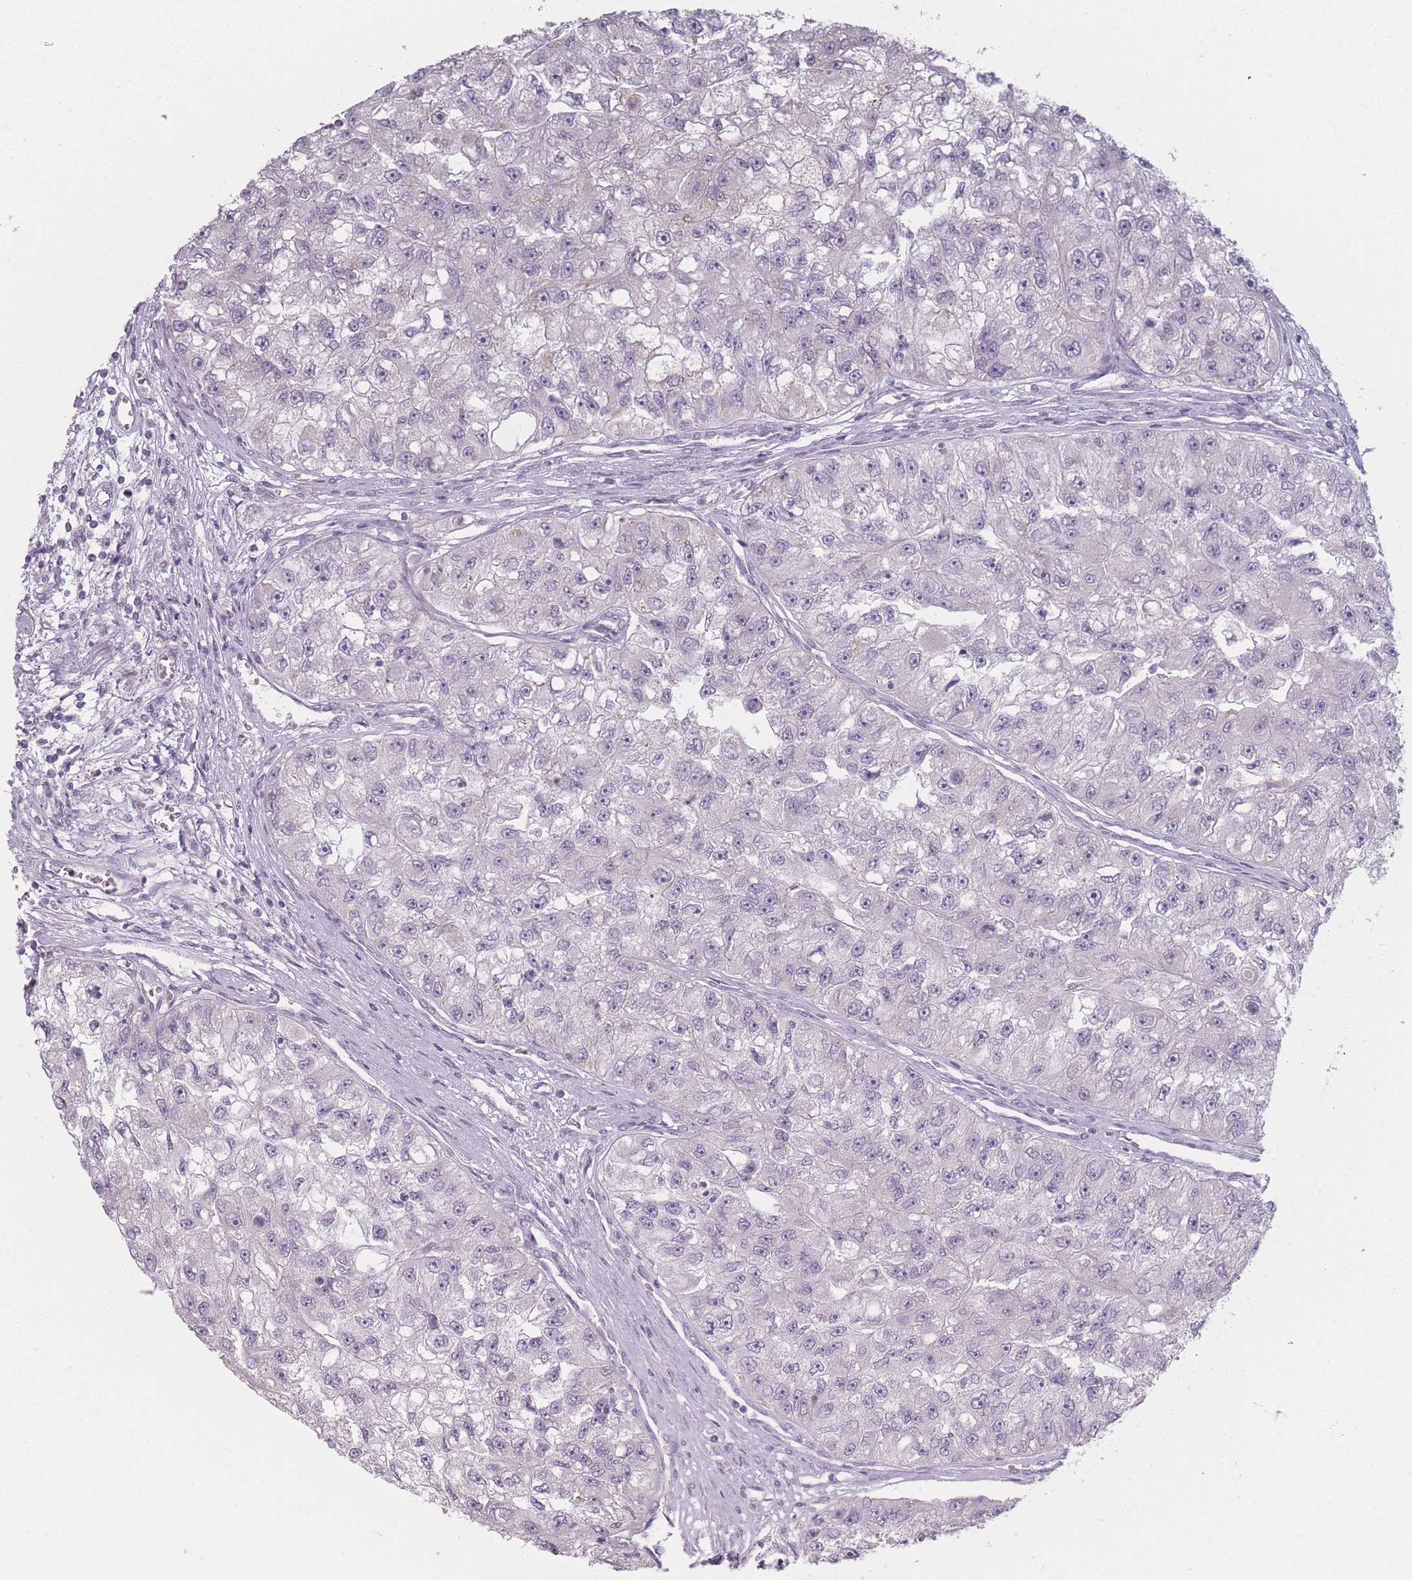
{"staining": {"intensity": "negative", "quantity": "none", "location": "none"}, "tissue": "renal cancer", "cell_type": "Tumor cells", "image_type": "cancer", "snomed": [{"axis": "morphology", "description": "Adenocarcinoma, NOS"}, {"axis": "topography", "description": "Kidney"}], "caption": "Human adenocarcinoma (renal) stained for a protein using IHC displays no staining in tumor cells.", "gene": "RASL10B", "patient": {"sex": "male", "age": 63}}